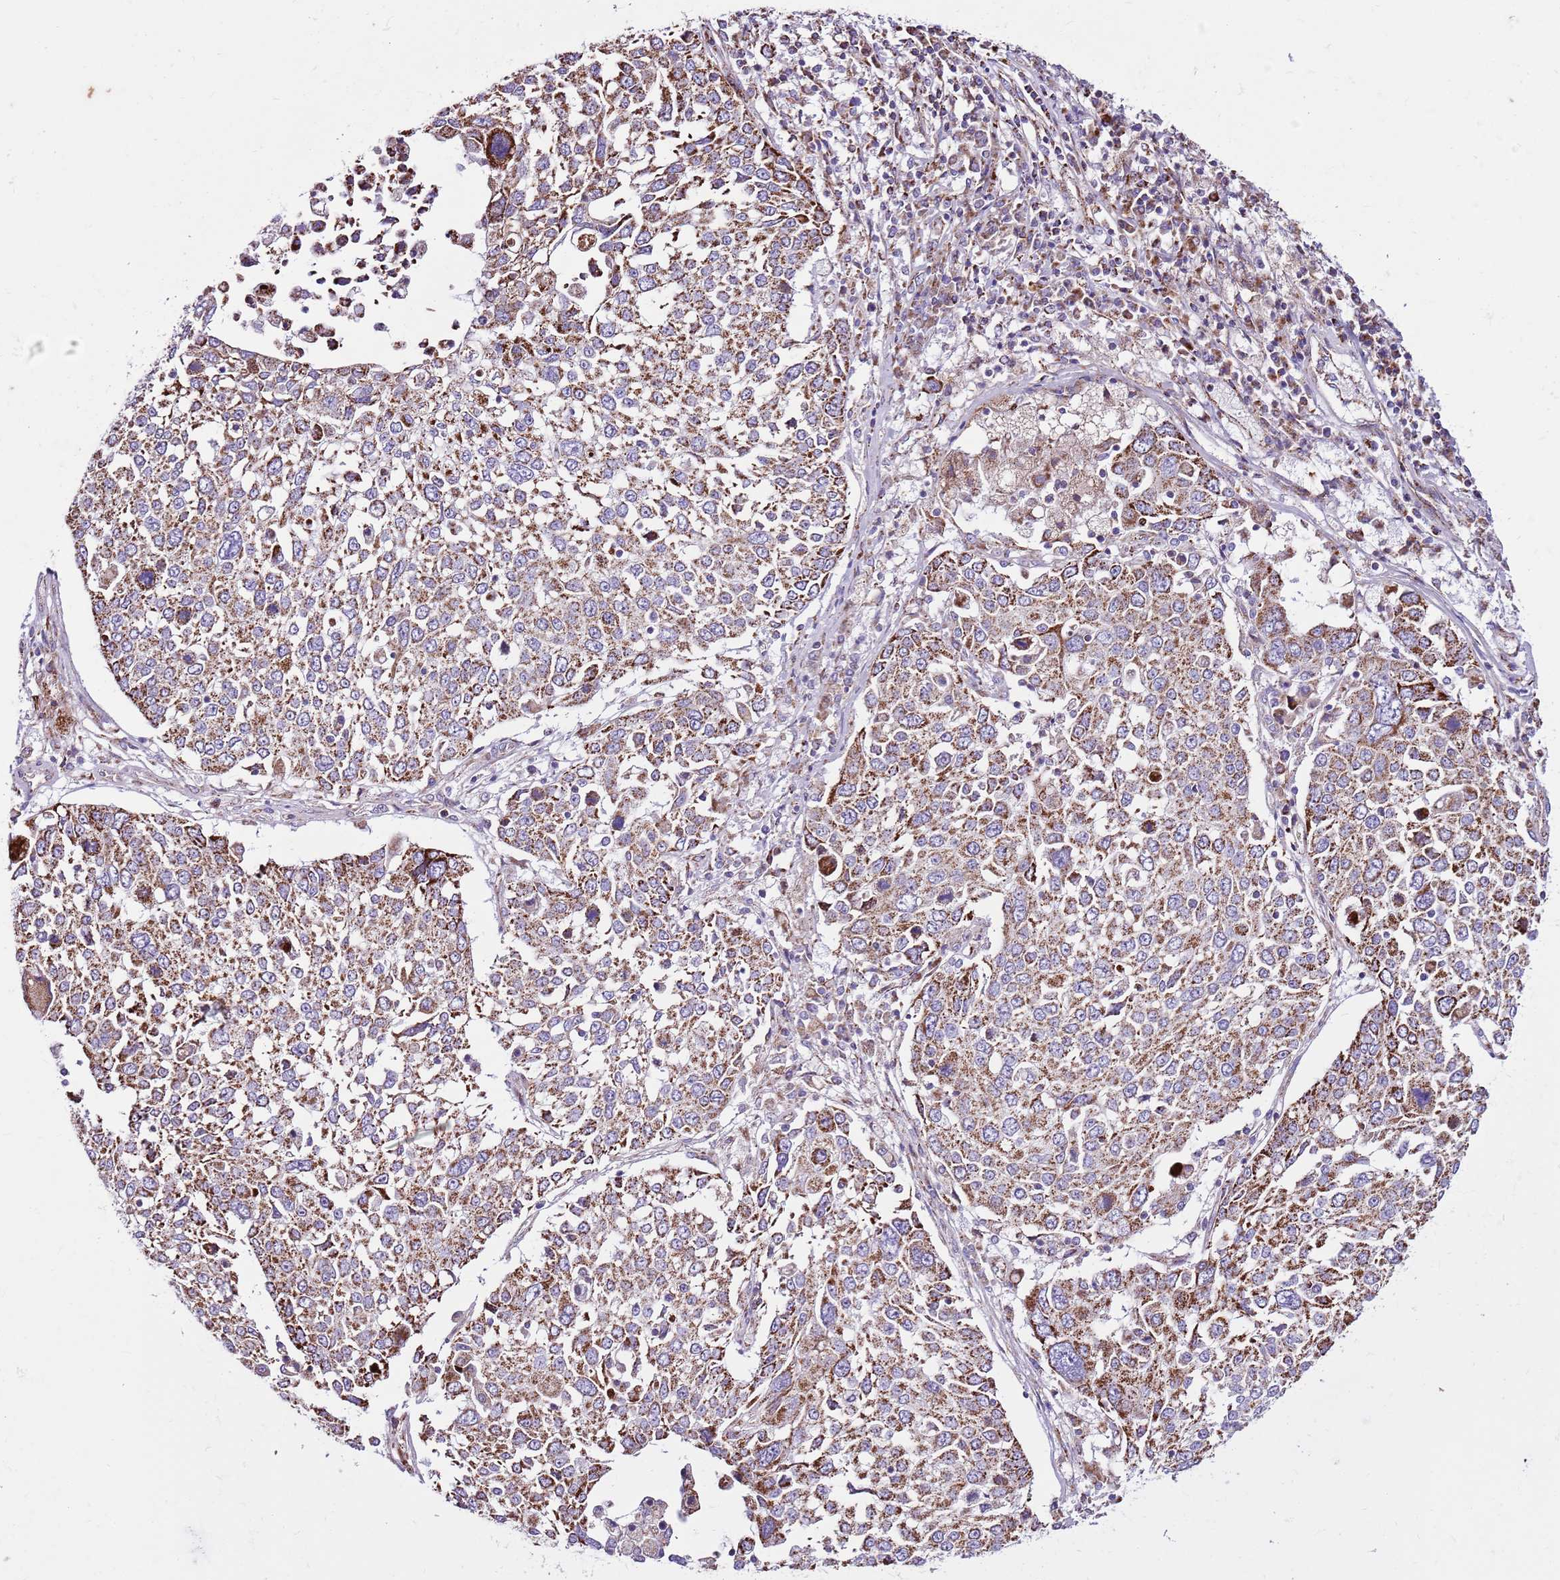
{"staining": {"intensity": "moderate", "quantity": ">75%", "location": "cytoplasmic/membranous"}, "tissue": "lung cancer", "cell_type": "Tumor cells", "image_type": "cancer", "snomed": [{"axis": "morphology", "description": "Squamous cell carcinoma, NOS"}, {"axis": "topography", "description": "Lung"}], "caption": "DAB immunohistochemical staining of lung cancer (squamous cell carcinoma) displays moderate cytoplasmic/membranous protein positivity in approximately >75% of tumor cells. (Stains: DAB (3,3'-diaminobenzidine) in brown, nuclei in blue, Microscopy: brightfield microscopy at high magnification).", "gene": "HECTD4", "patient": {"sex": "male", "age": 65}}